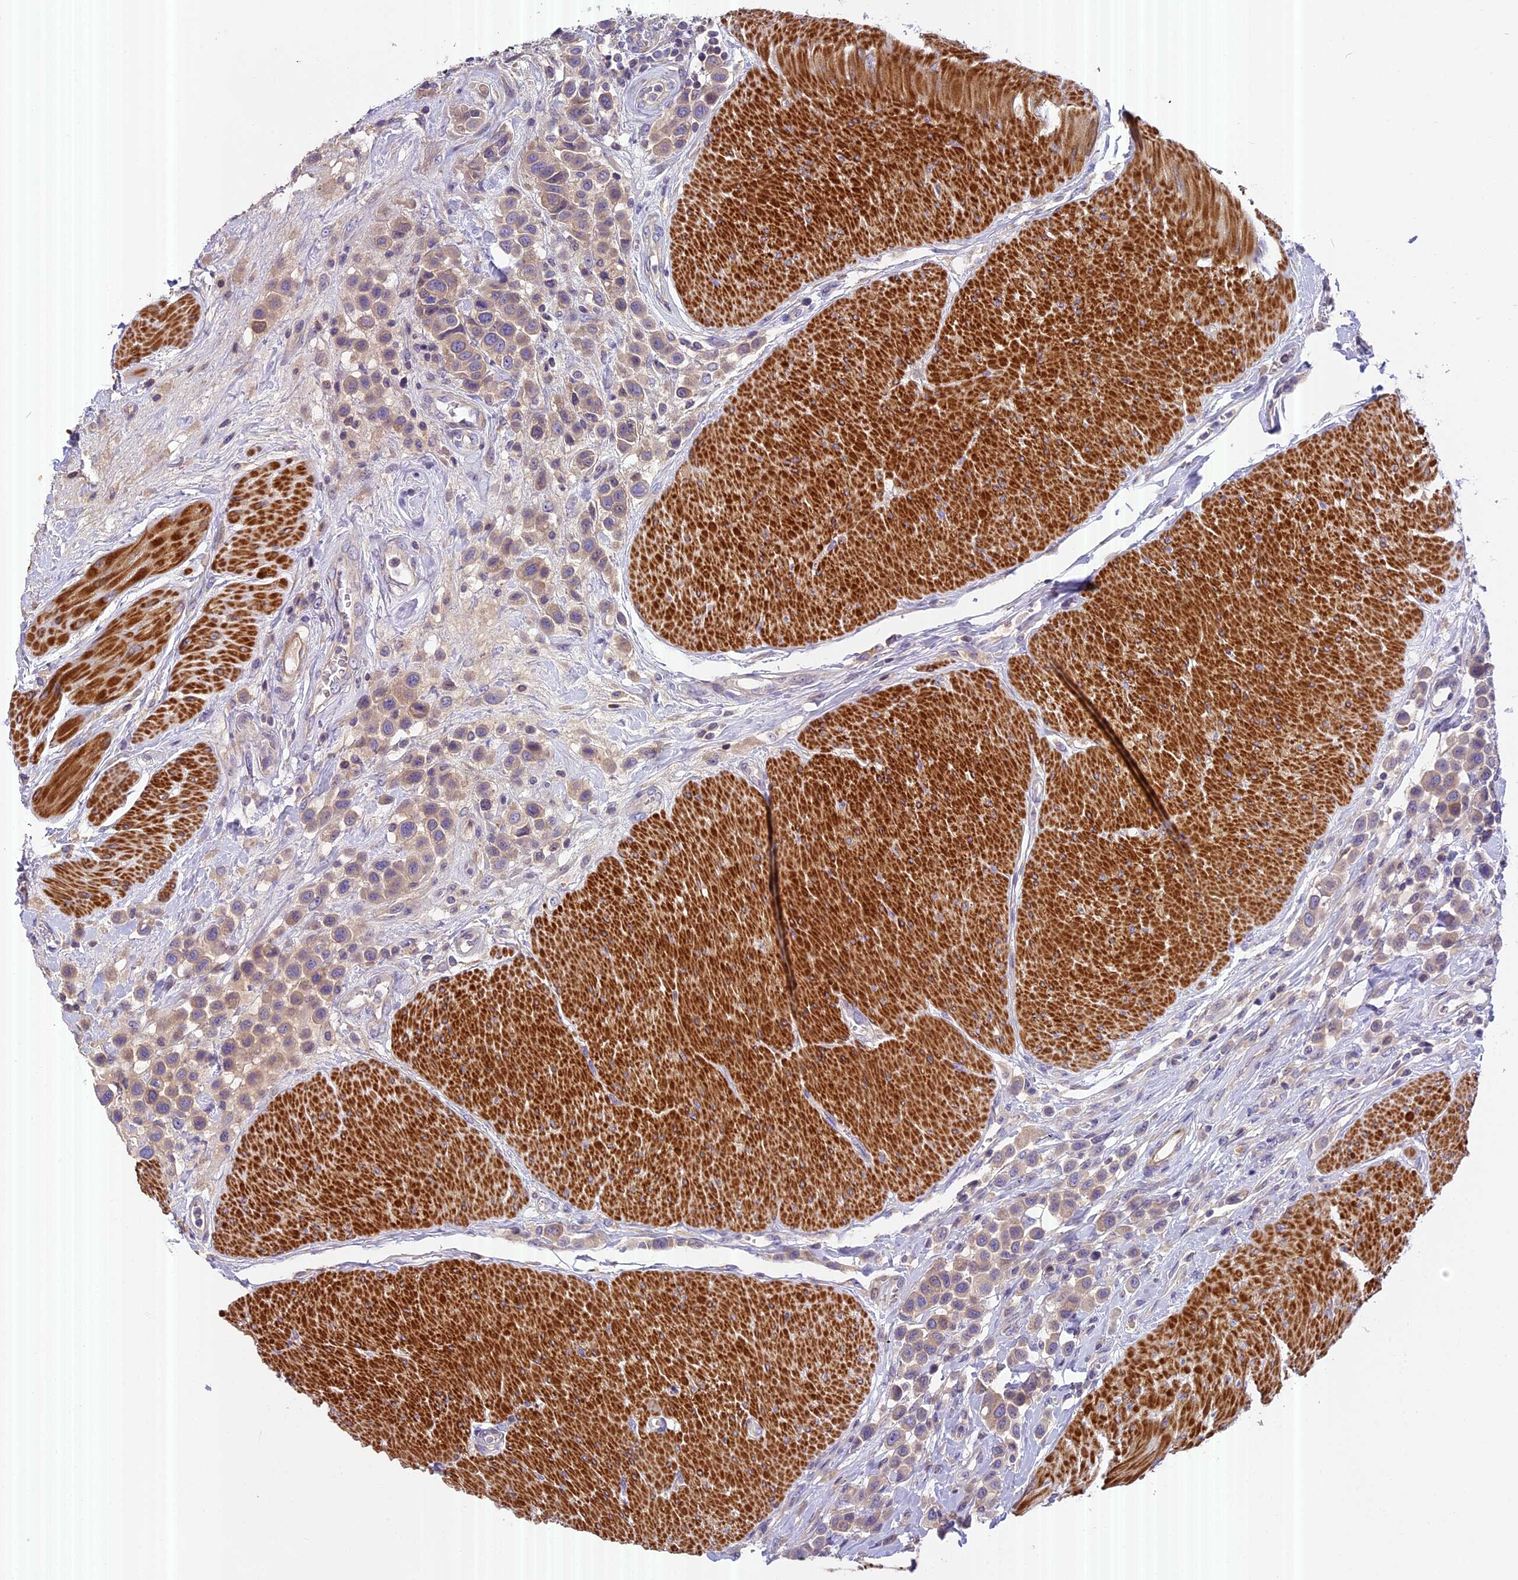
{"staining": {"intensity": "weak", "quantity": "<25%", "location": "cytoplasmic/membranous"}, "tissue": "urothelial cancer", "cell_type": "Tumor cells", "image_type": "cancer", "snomed": [{"axis": "morphology", "description": "Urothelial carcinoma, High grade"}, {"axis": "topography", "description": "Urinary bladder"}], "caption": "The image displays no staining of tumor cells in urothelial cancer.", "gene": "FAM98C", "patient": {"sex": "male", "age": 50}}